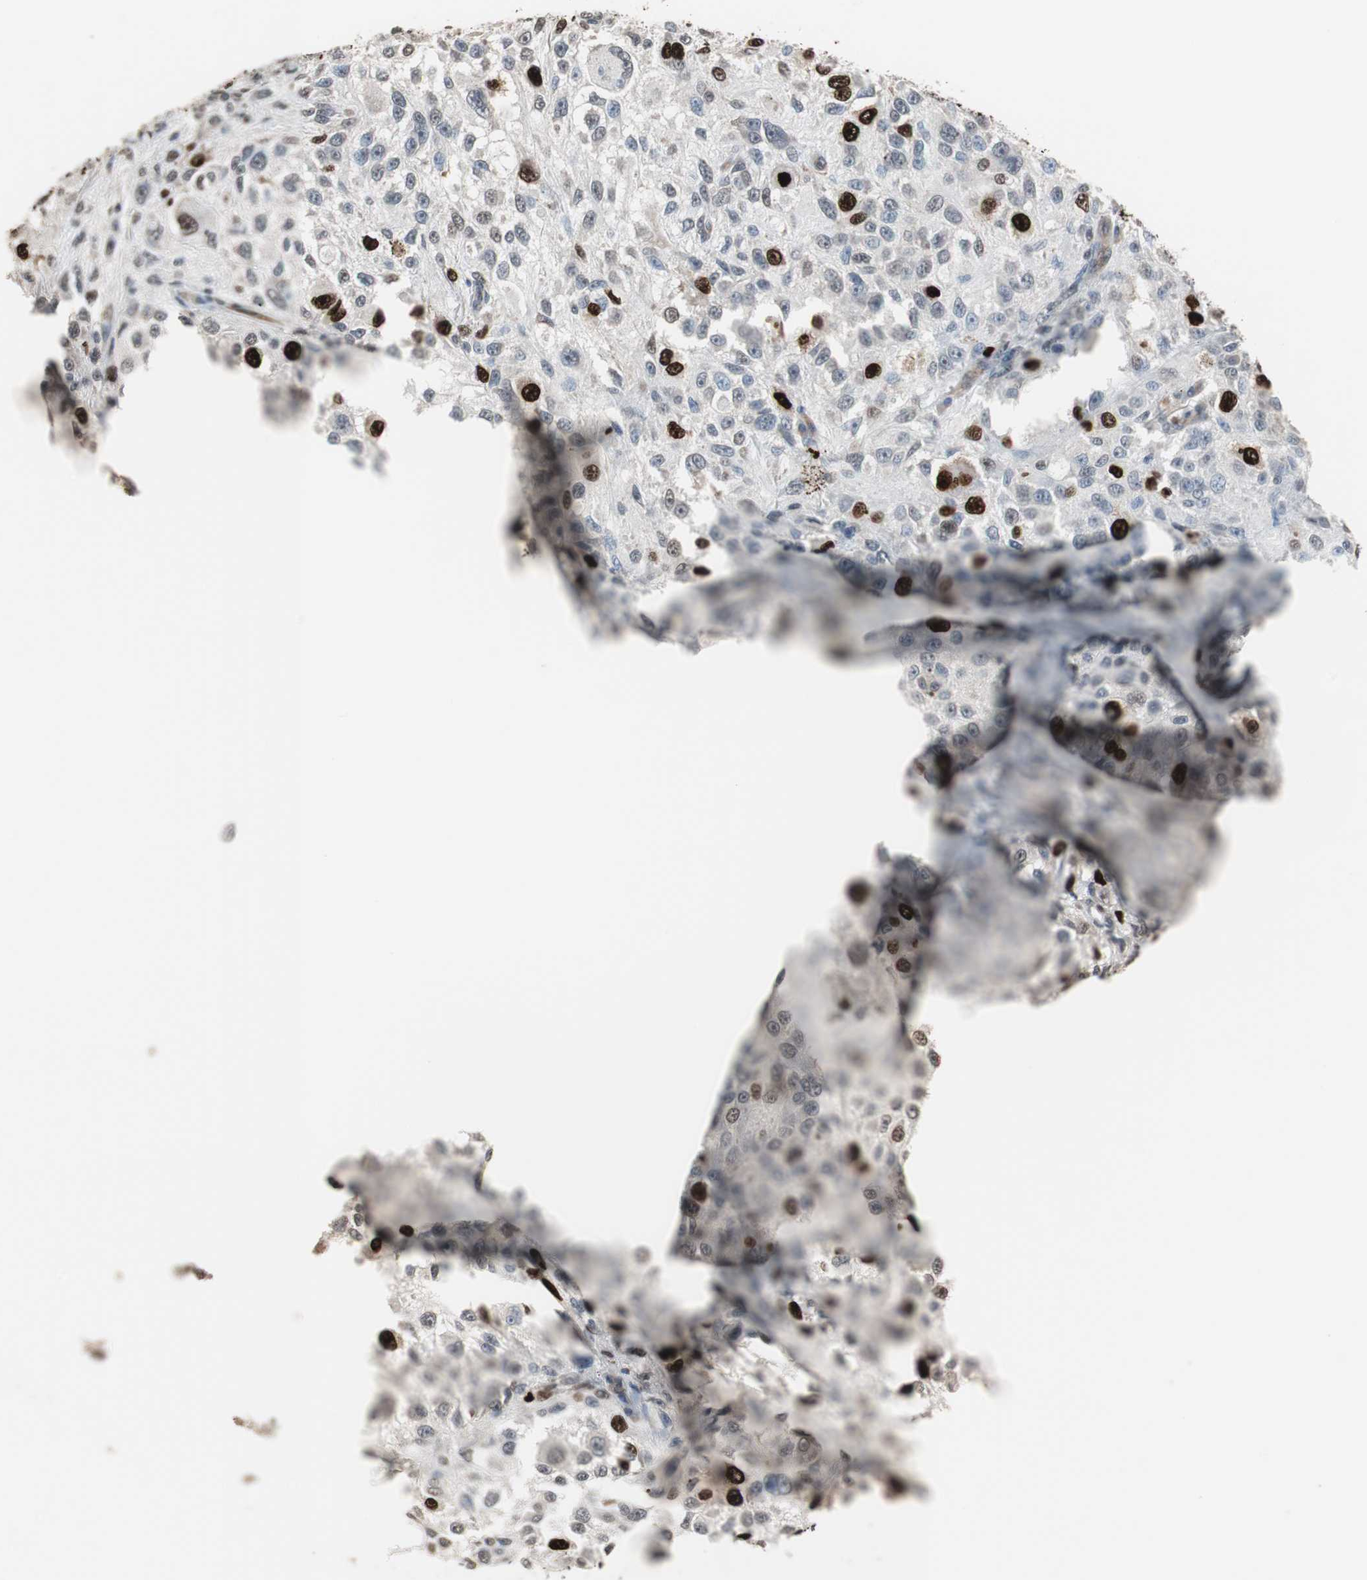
{"staining": {"intensity": "strong", "quantity": "<25%", "location": "nuclear"}, "tissue": "melanoma", "cell_type": "Tumor cells", "image_type": "cancer", "snomed": [{"axis": "morphology", "description": "Necrosis, NOS"}, {"axis": "morphology", "description": "Malignant melanoma, NOS"}, {"axis": "topography", "description": "Skin"}], "caption": "Protein expression analysis of melanoma displays strong nuclear staining in about <25% of tumor cells.", "gene": "TOP2A", "patient": {"sex": "female", "age": 87}}